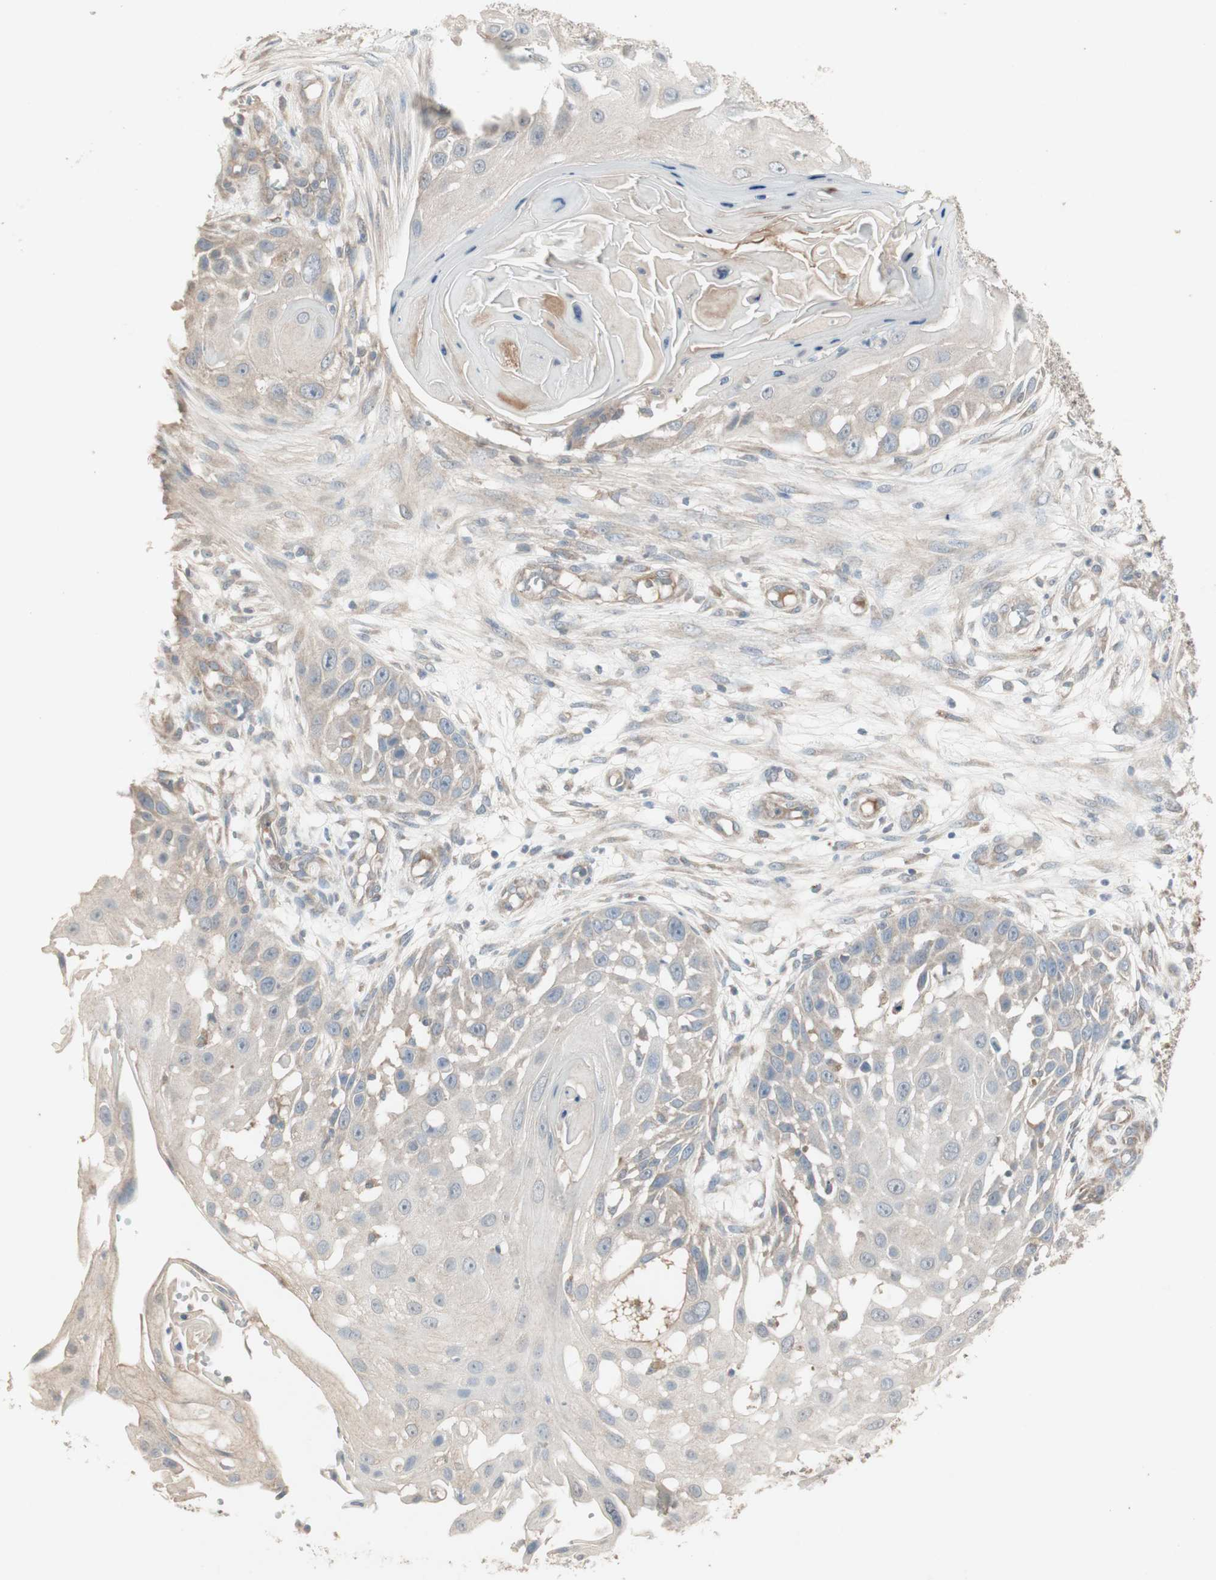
{"staining": {"intensity": "weak", "quantity": "<25%", "location": "cytoplasmic/membranous"}, "tissue": "skin cancer", "cell_type": "Tumor cells", "image_type": "cancer", "snomed": [{"axis": "morphology", "description": "Squamous cell carcinoma, NOS"}, {"axis": "topography", "description": "Skin"}], "caption": "IHC of human skin cancer (squamous cell carcinoma) shows no positivity in tumor cells. The staining was performed using DAB (3,3'-diaminobenzidine) to visualize the protein expression in brown, while the nuclei were stained in blue with hematoxylin (Magnification: 20x).", "gene": "JMJD7-PLA2G4B", "patient": {"sex": "female", "age": 44}}